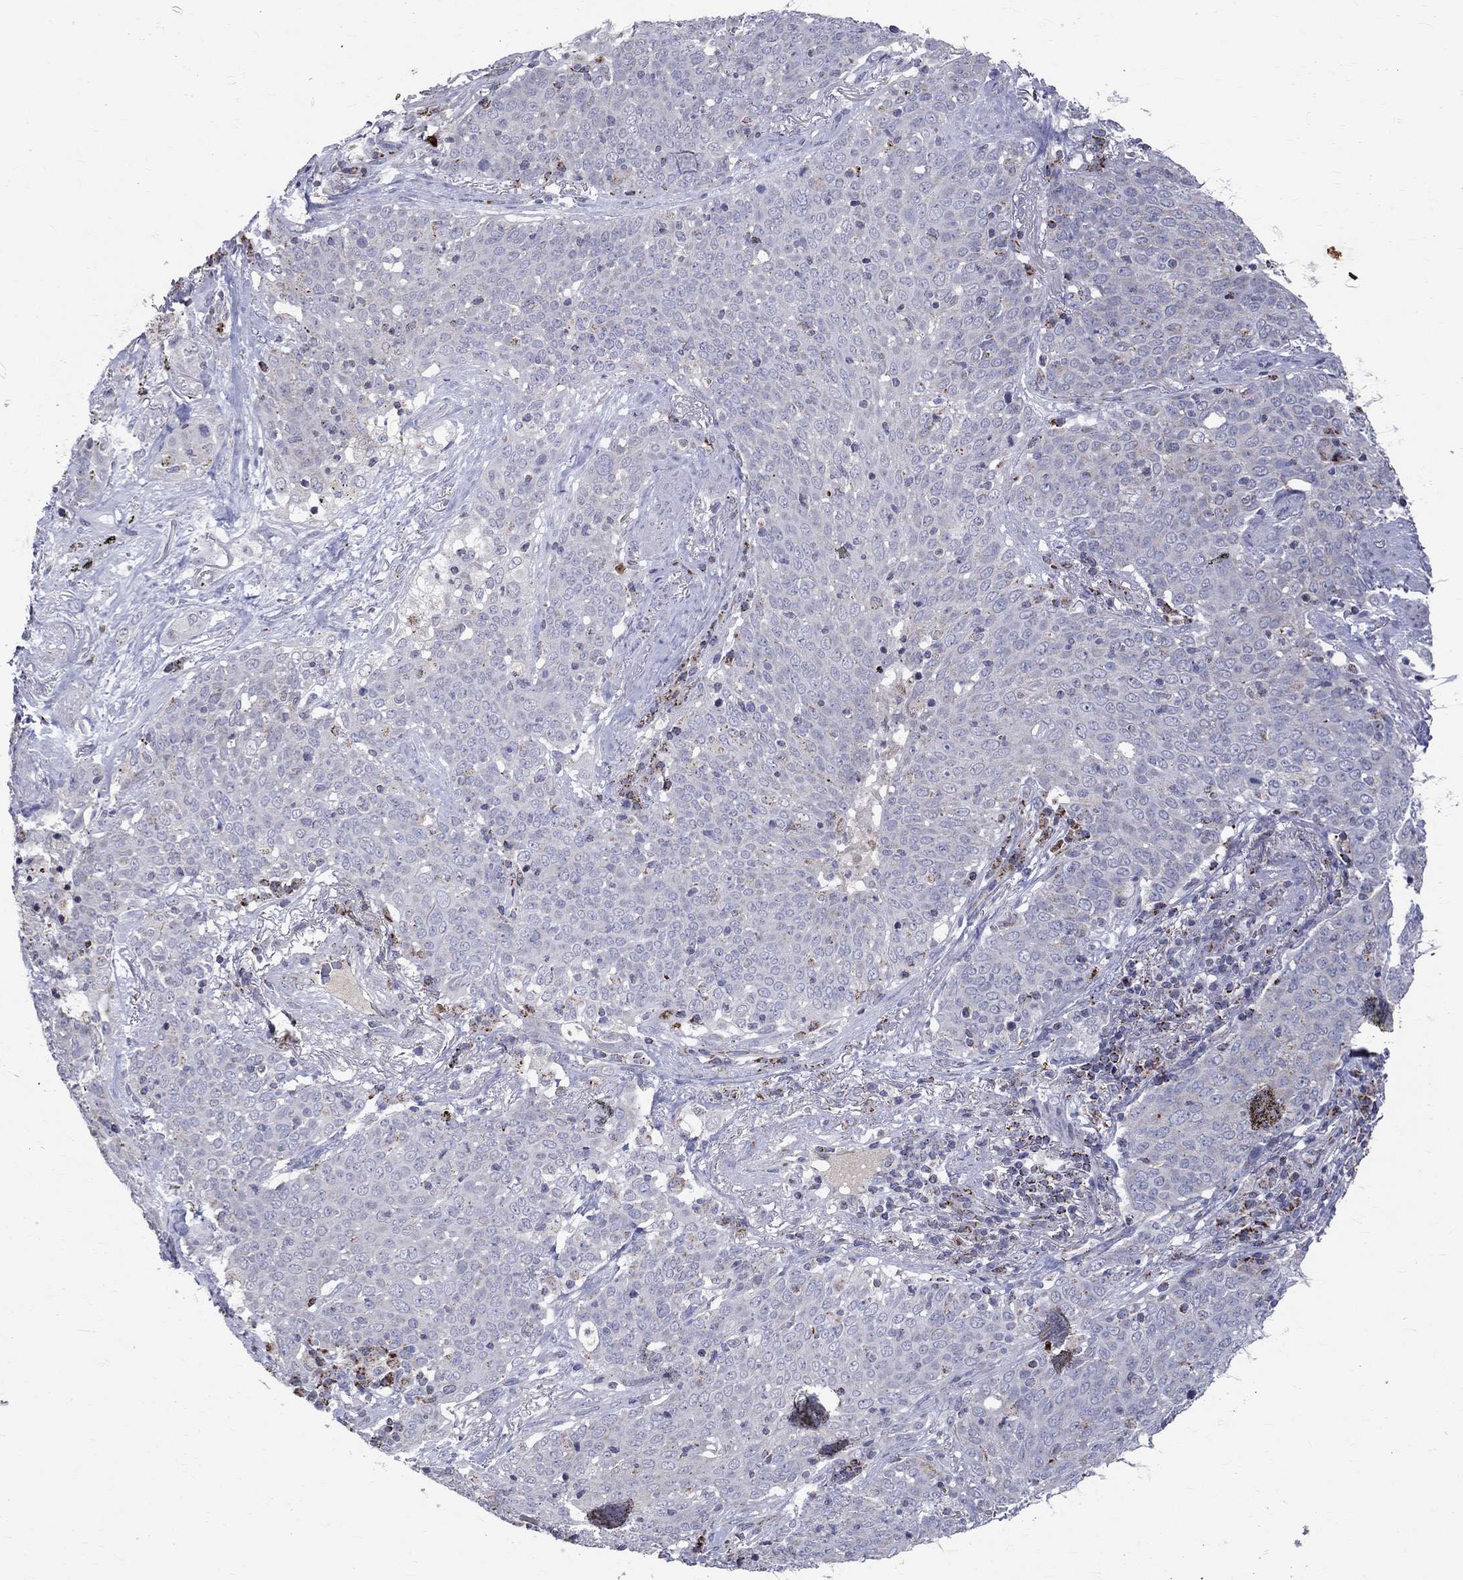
{"staining": {"intensity": "negative", "quantity": "none", "location": "none"}, "tissue": "lung cancer", "cell_type": "Tumor cells", "image_type": "cancer", "snomed": [{"axis": "morphology", "description": "Squamous cell carcinoma, NOS"}, {"axis": "topography", "description": "Lung"}], "caption": "Tumor cells are negative for protein expression in human lung cancer. The staining is performed using DAB (3,3'-diaminobenzidine) brown chromogen with nuclei counter-stained in using hematoxylin.", "gene": "SLC4A10", "patient": {"sex": "male", "age": 82}}